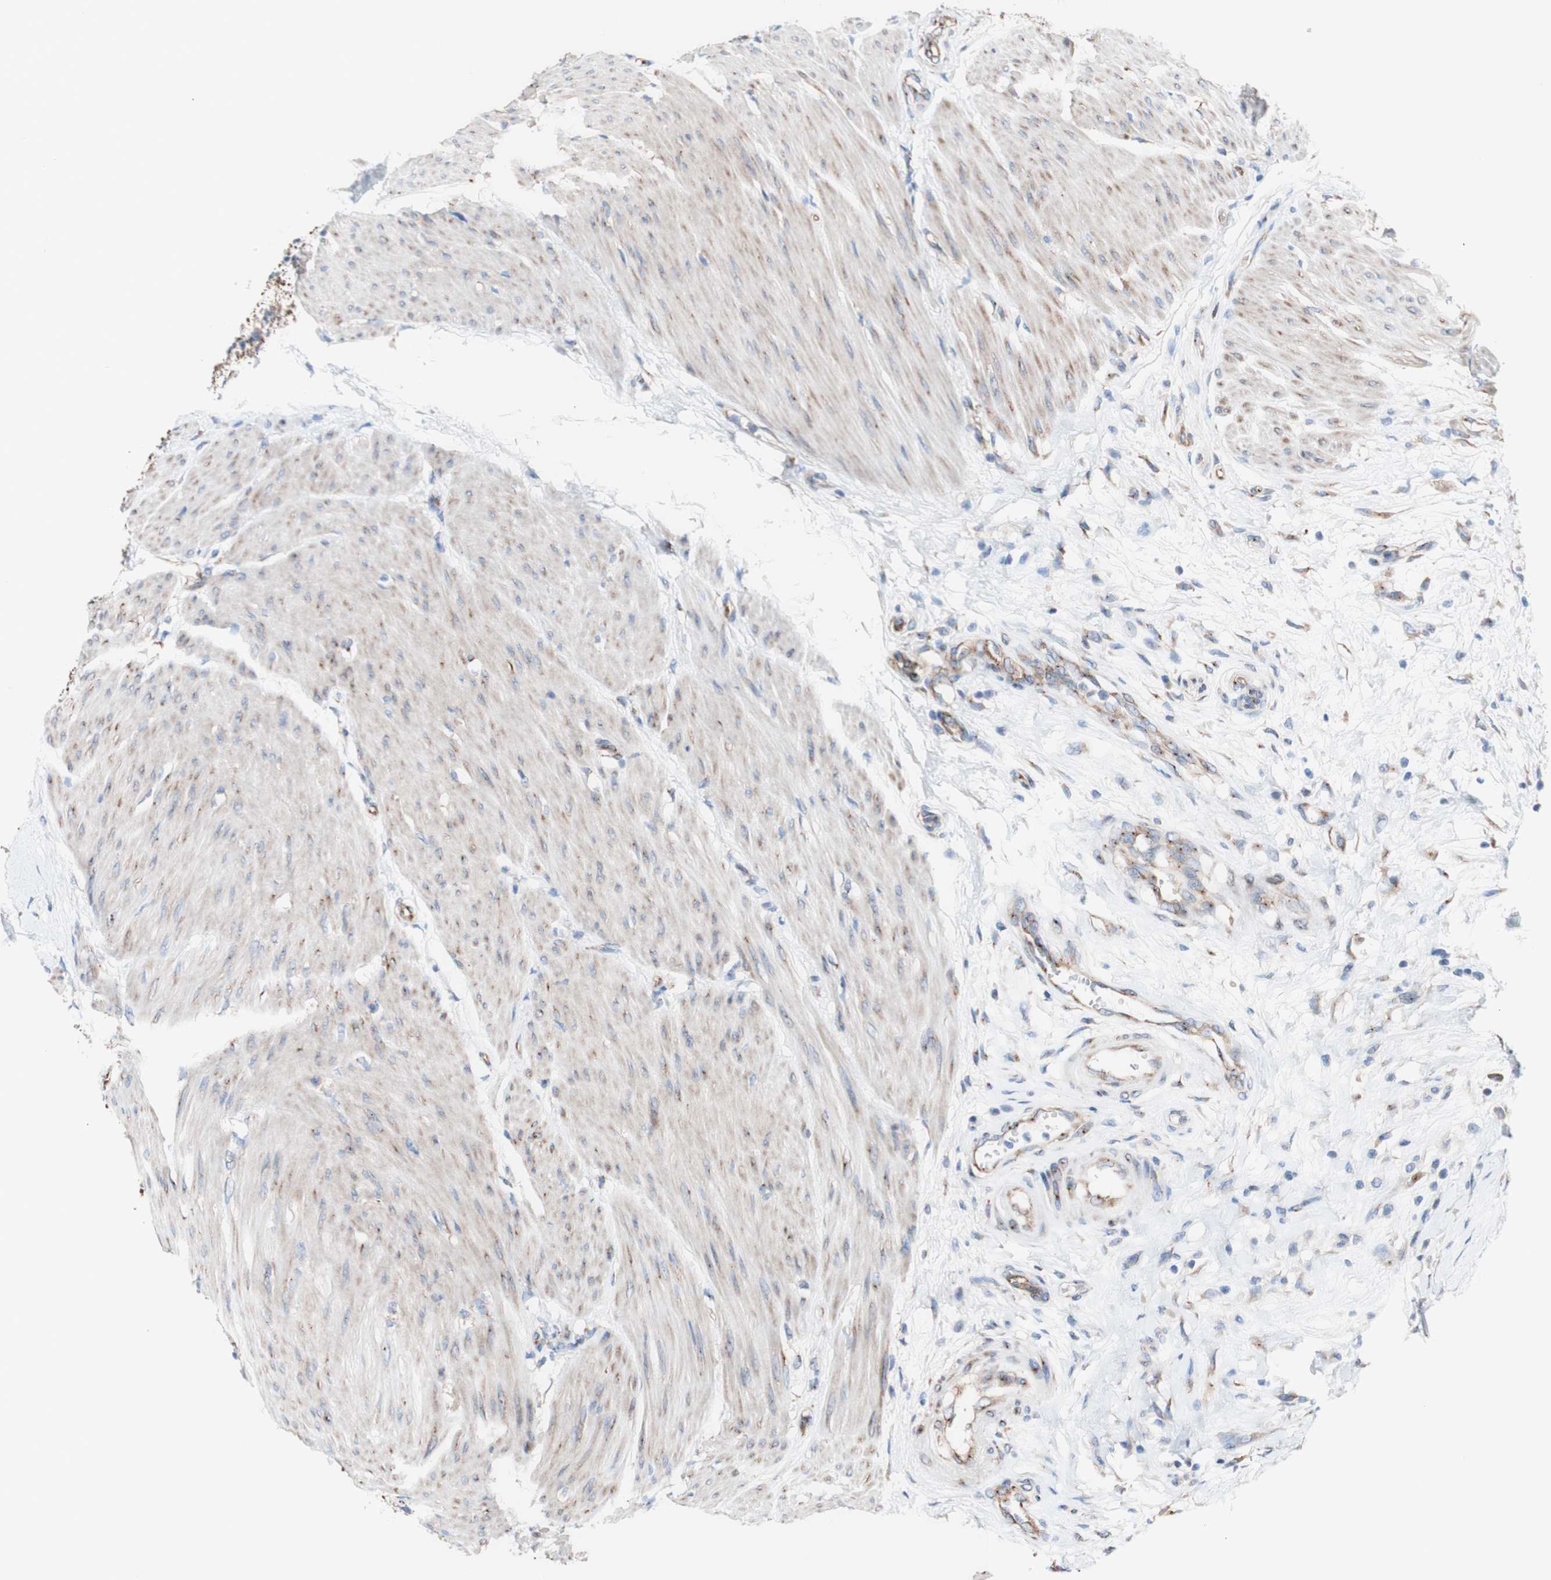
{"staining": {"intensity": "moderate", "quantity": ">75%", "location": "cytoplasmic/membranous"}, "tissue": "urothelial cancer", "cell_type": "Tumor cells", "image_type": "cancer", "snomed": [{"axis": "morphology", "description": "Urothelial carcinoma, High grade"}, {"axis": "topography", "description": "Urinary bladder"}], "caption": "This micrograph exhibits IHC staining of human urothelial carcinoma (high-grade), with medium moderate cytoplasmic/membranous staining in approximately >75% of tumor cells.", "gene": "LRIG3", "patient": {"sex": "male", "age": 35}}